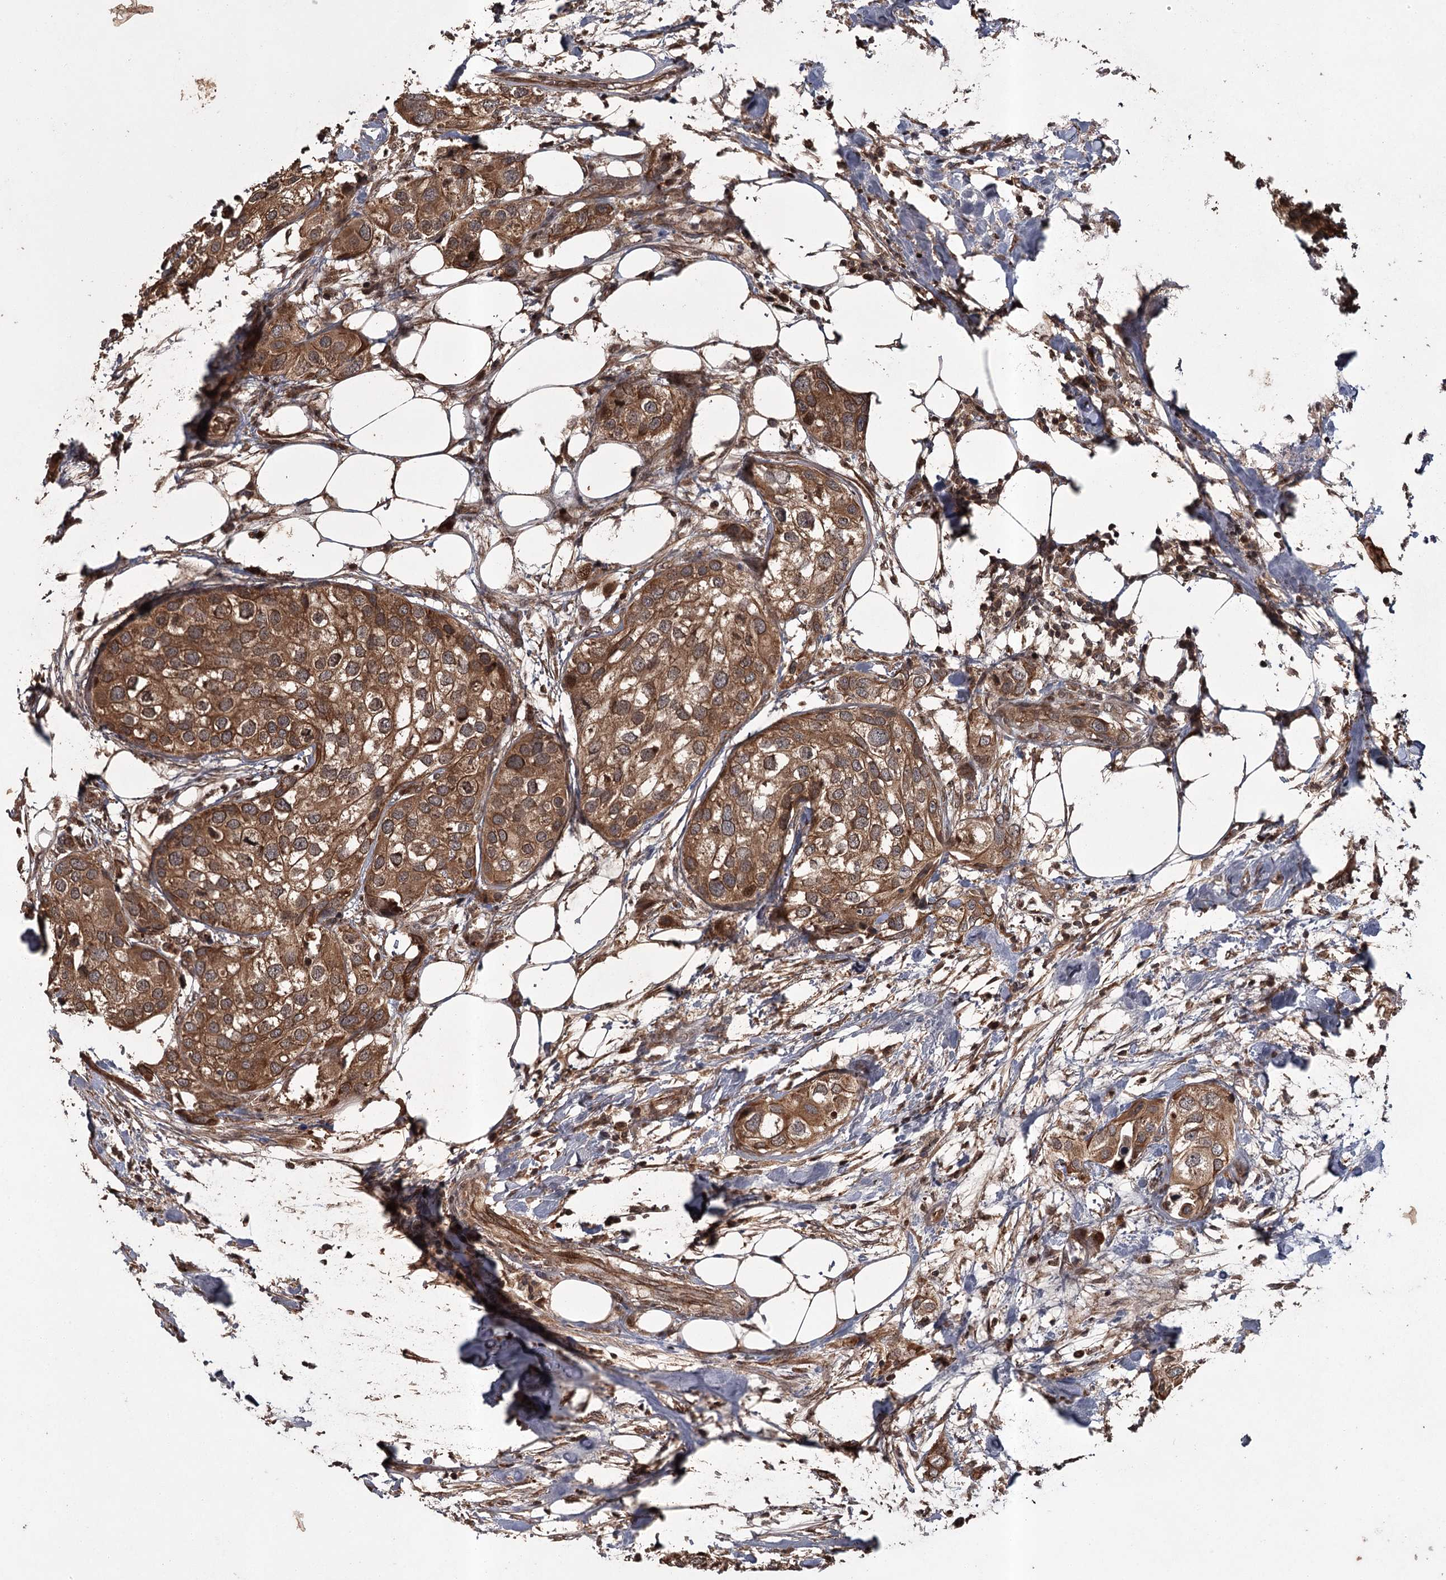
{"staining": {"intensity": "strong", "quantity": ">75%", "location": "cytoplasmic/membranous"}, "tissue": "urothelial cancer", "cell_type": "Tumor cells", "image_type": "cancer", "snomed": [{"axis": "morphology", "description": "Urothelial carcinoma, High grade"}, {"axis": "topography", "description": "Urinary bladder"}], "caption": "Immunohistochemistry histopathology image of neoplastic tissue: human urothelial cancer stained using IHC displays high levels of strong protein expression localized specifically in the cytoplasmic/membranous of tumor cells, appearing as a cytoplasmic/membranous brown color.", "gene": "RPAP3", "patient": {"sex": "male", "age": 64}}